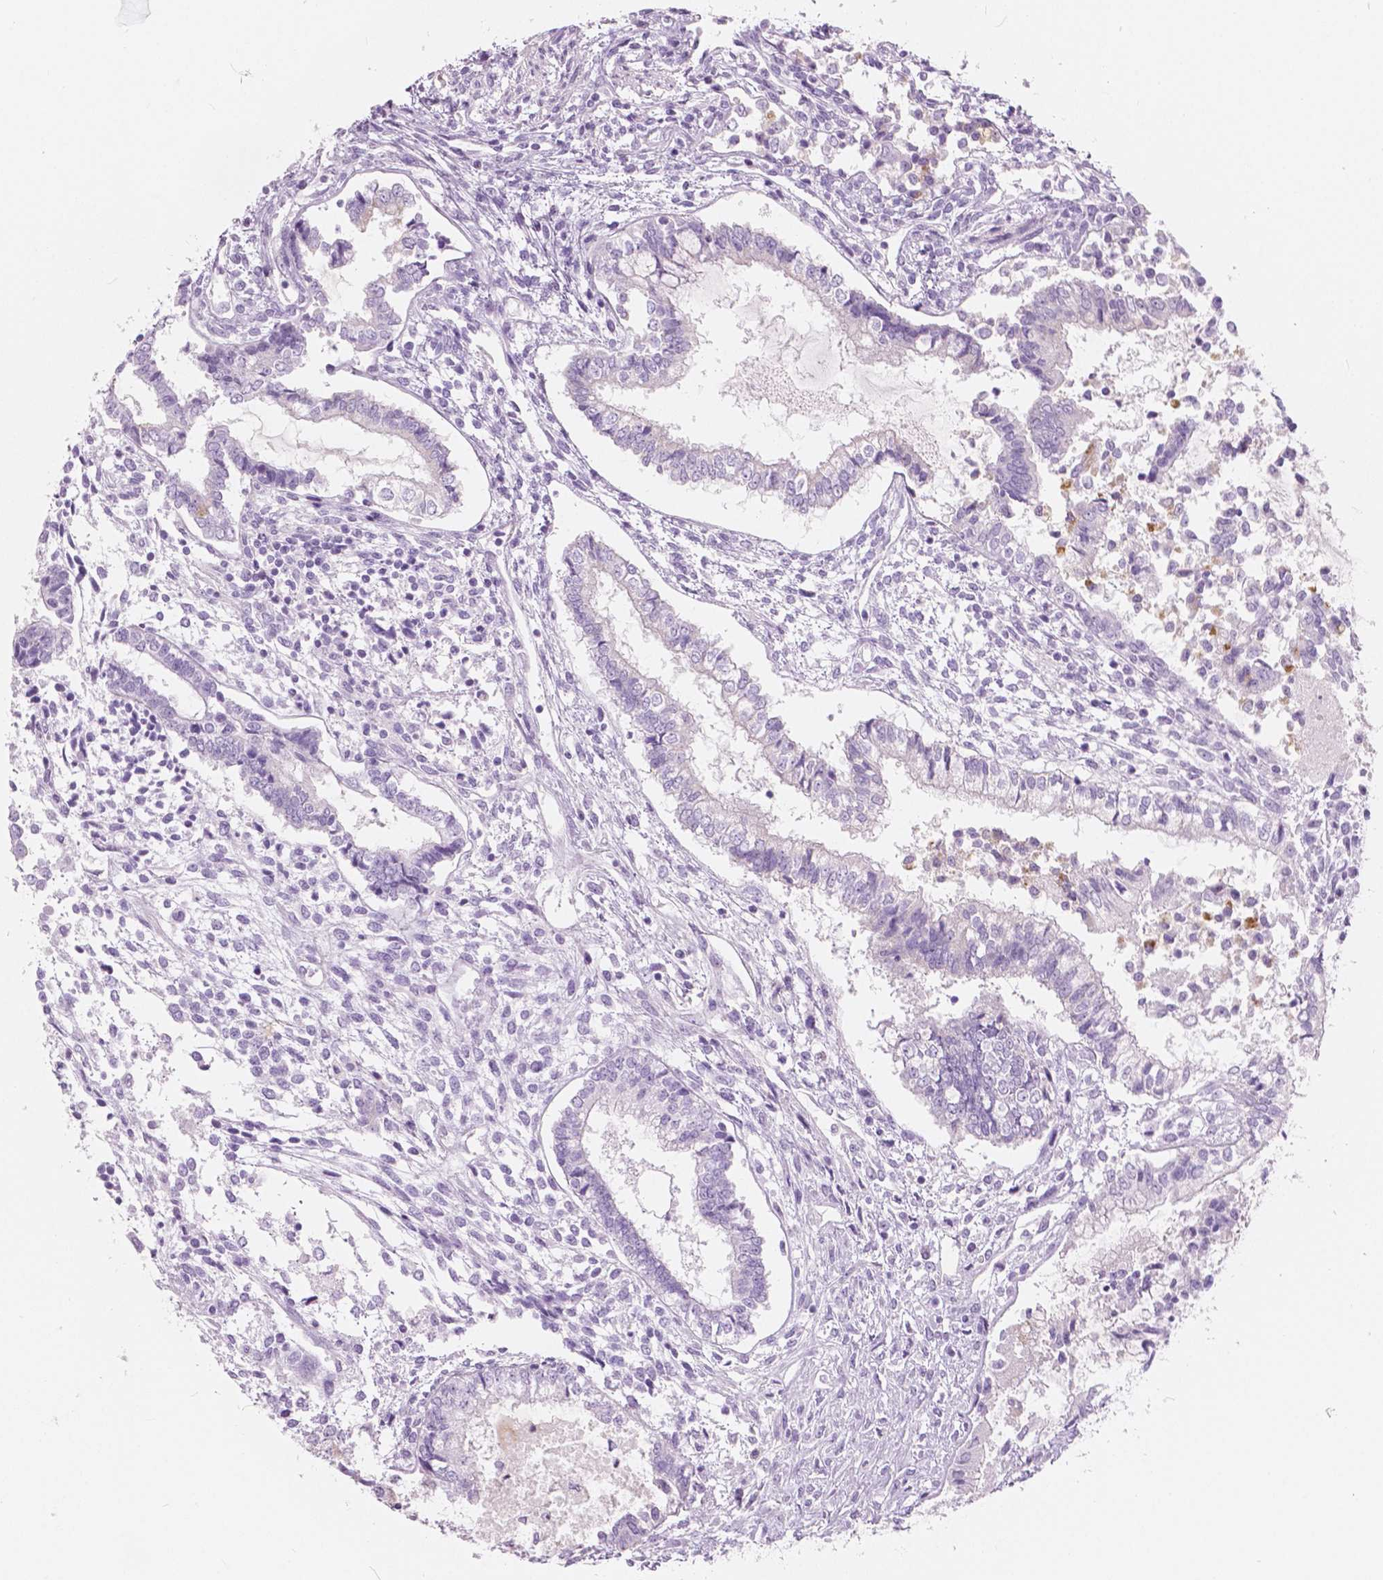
{"staining": {"intensity": "negative", "quantity": "none", "location": "none"}, "tissue": "testis cancer", "cell_type": "Tumor cells", "image_type": "cancer", "snomed": [{"axis": "morphology", "description": "Carcinoma, Embryonal, NOS"}, {"axis": "topography", "description": "Testis"}], "caption": "DAB (3,3'-diaminobenzidine) immunohistochemical staining of human testis embryonal carcinoma demonstrates no significant positivity in tumor cells. (Stains: DAB (3,3'-diaminobenzidine) immunohistochemistry with hematoxylin counter stain, Microscopy: brightfield microscopy at high magnification).", "gene": "A4GNT", "patient": {"sex": "male", "age": 37}}